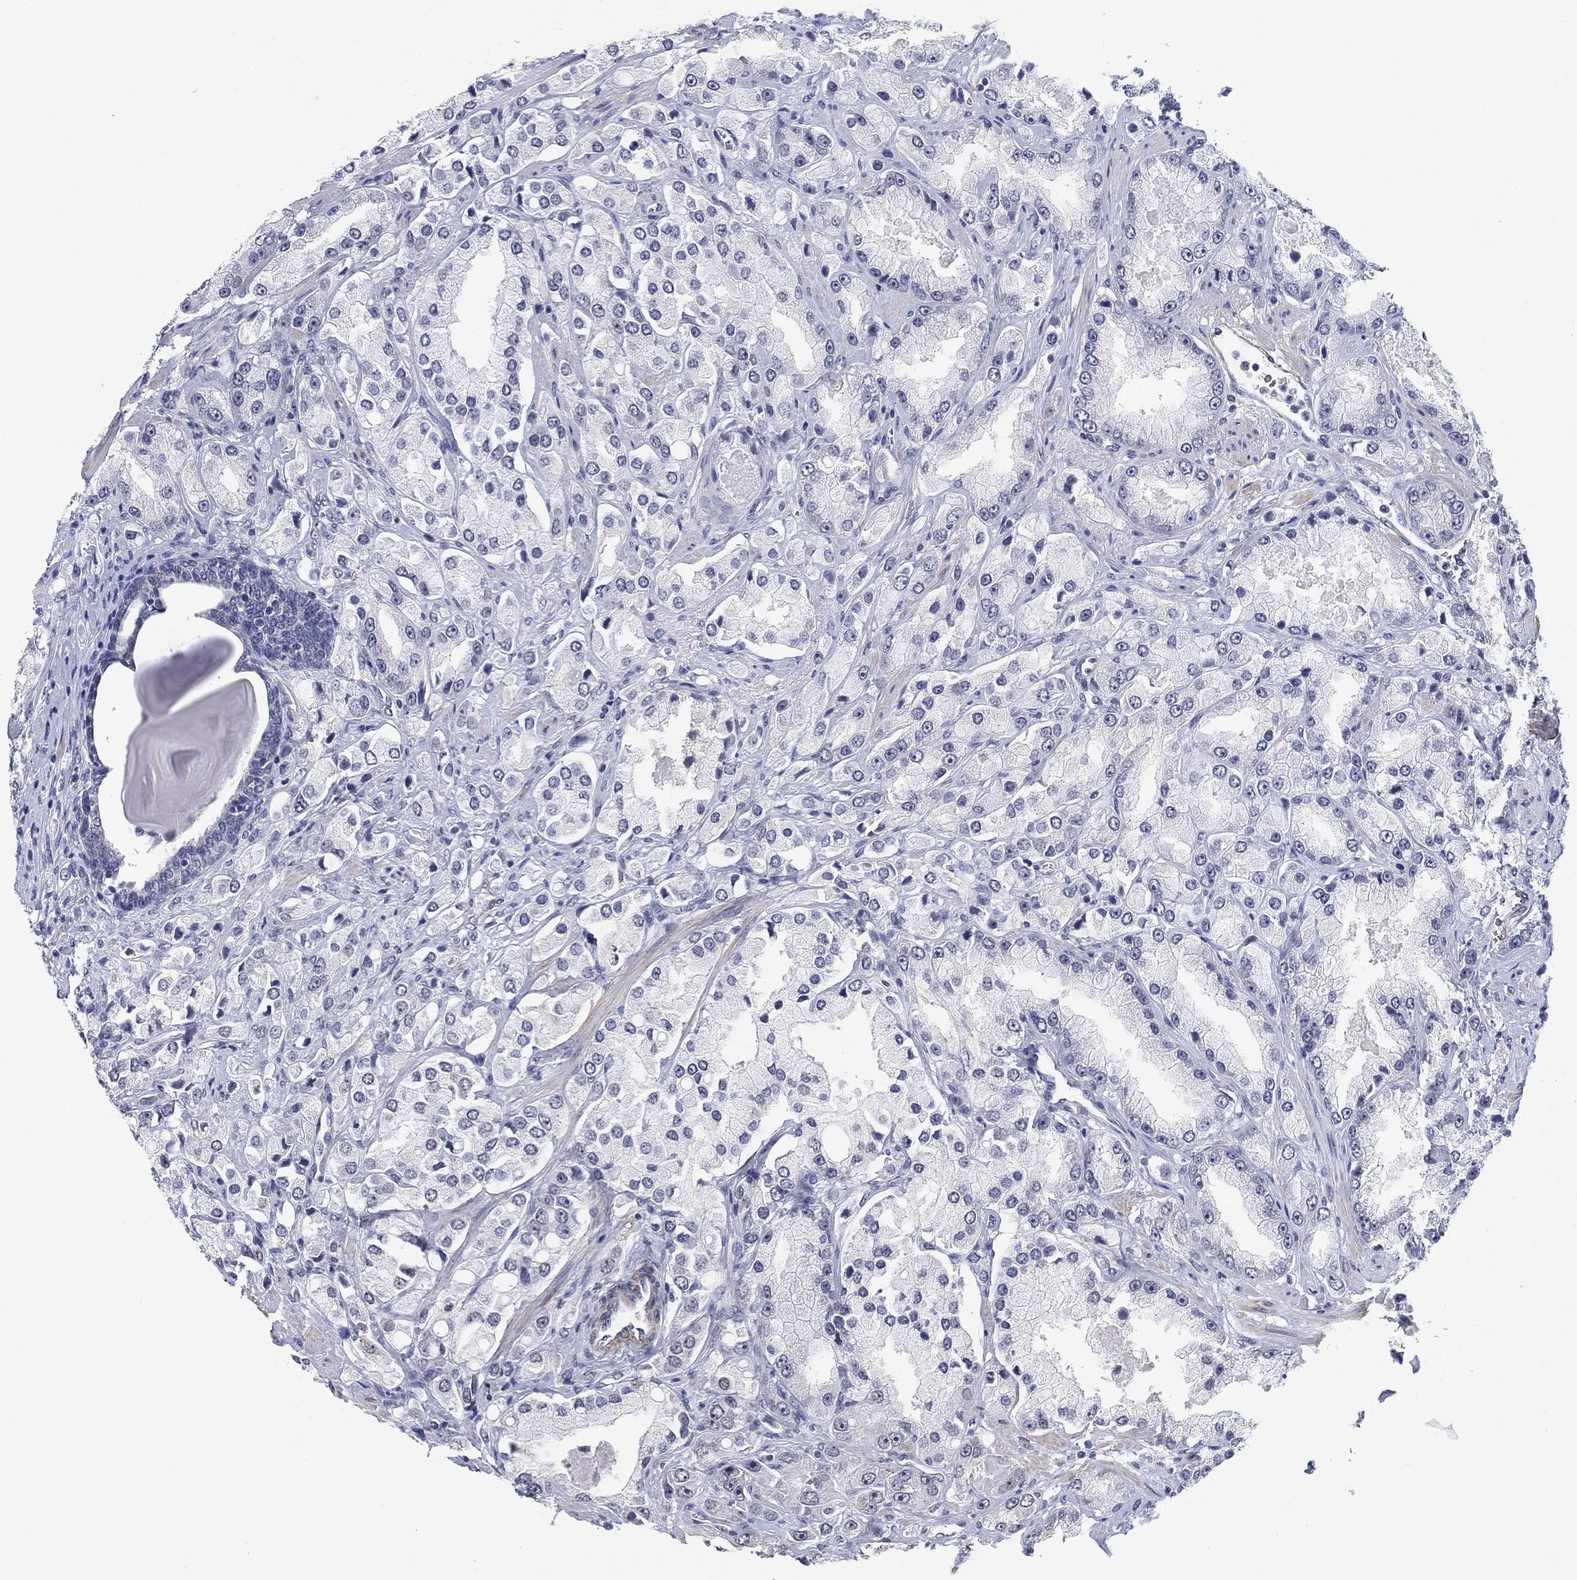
{"staining": {"intensity": "negative", "quantity": "none", "location": "none"}, "tissue": "prostate cancer", "cell_type": "Tumor cells", "image_type": "cancer", "snomed": [{"axis": "morphology", "description": "Adenocarcinoma, NOS"}, {"axis": "topography", "description": "Prostate and seminal vesicle, NOS"}, {"axis": "topography", "description": "Prostate"}], "caption": "Immunohistochemistry (IHC) image of neoplastic tissue: adenocarcinoma (prostate) stained with DAB displays no significant protein positivity in tumor cells.", "gene": "OTUB2", "patient": {"sex": "male", "age": 64}}